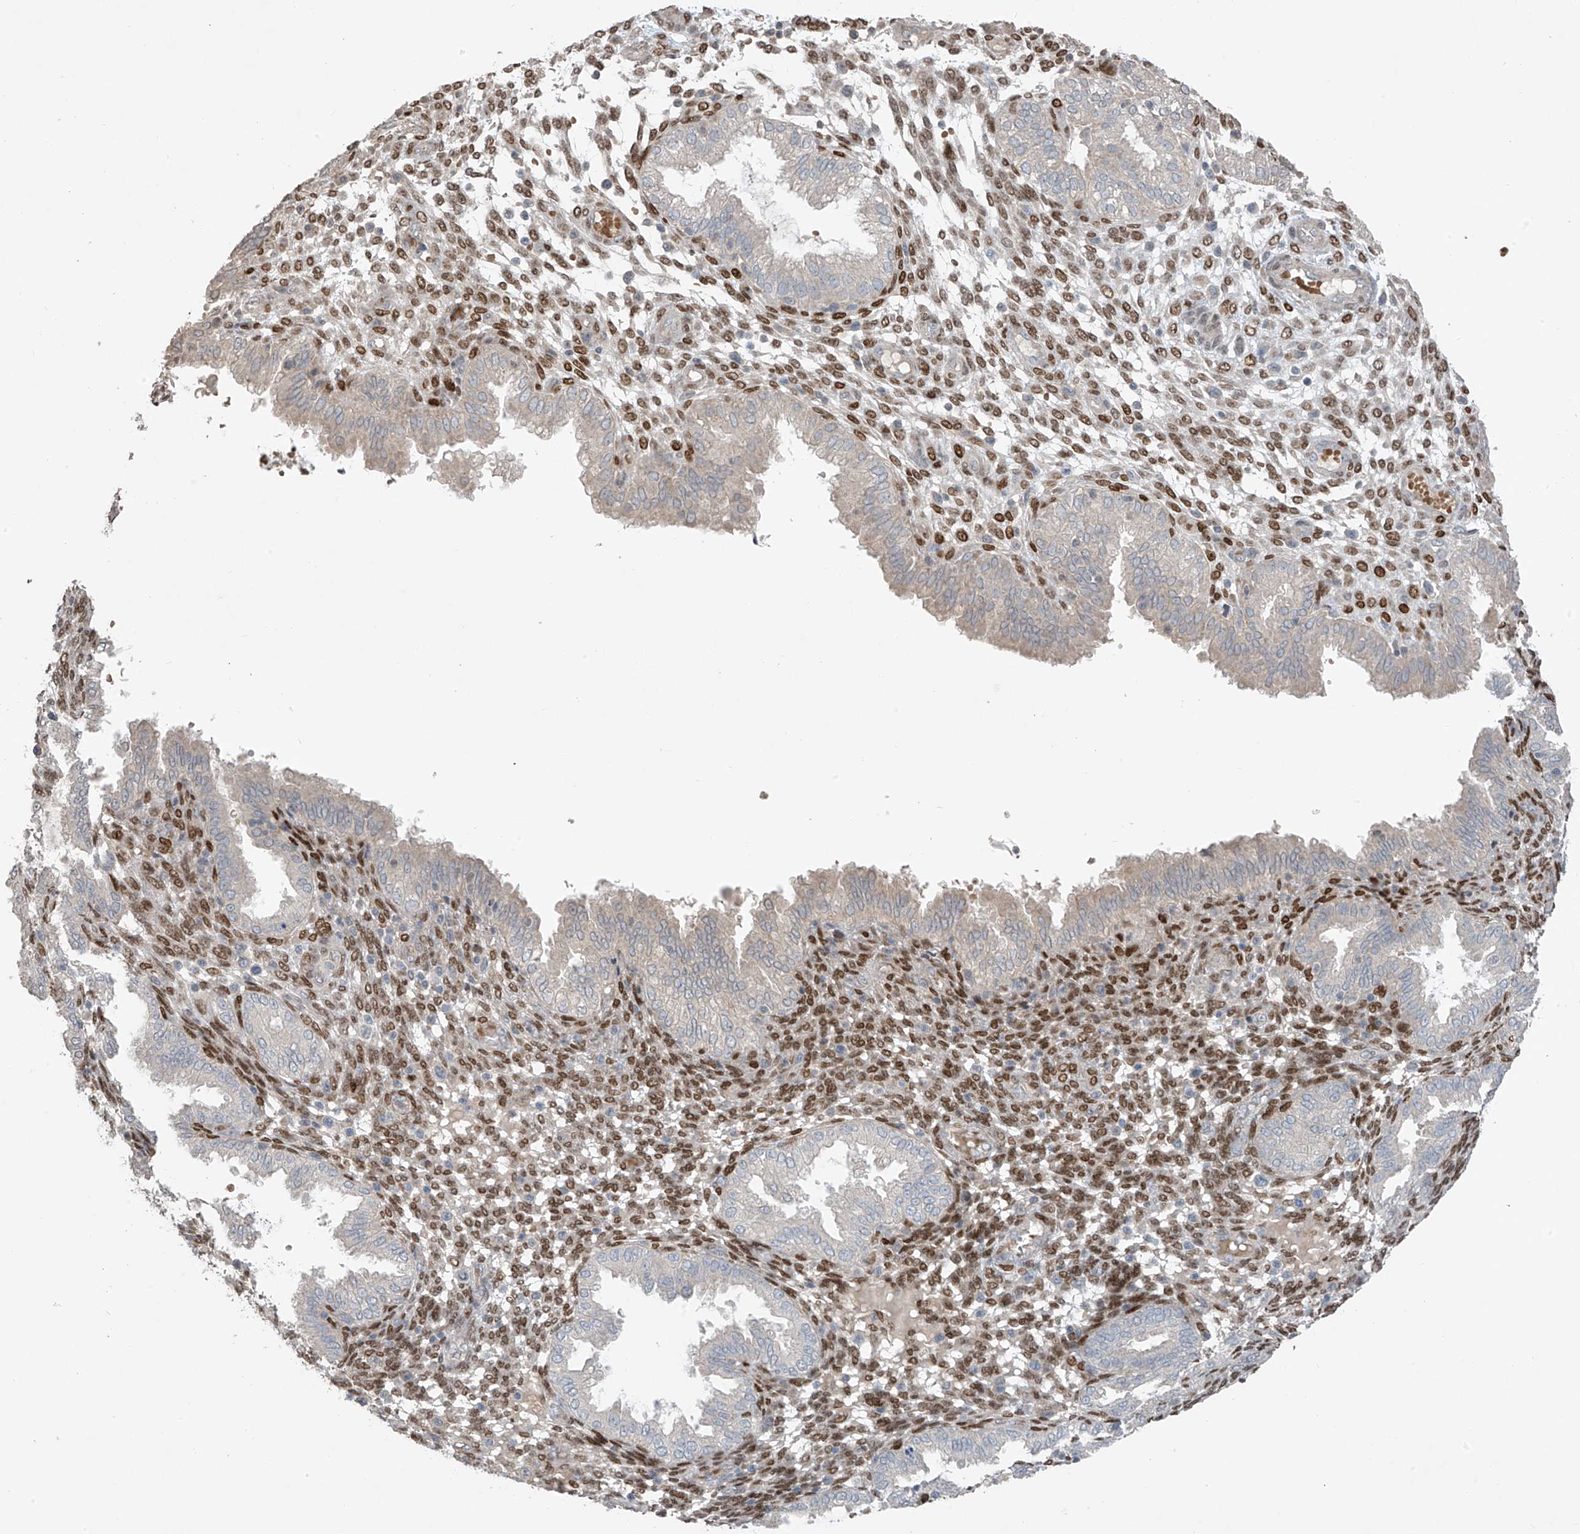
{"staining": {"intensity": "moderate", "quantity": ">75%", "location": "nuclear"}, "tissue": "endometrium", "cell_type": "Cells in endometrial stroma", "image_type": "normal", "snomed": [{"axis": "morphology", "description": "Normal tissue, NOS"}, {"axis": "topography", "description": "Endometrium"}], "caption": "Cells in endometrial stroma demonstrate medium levels of moderate nuclear staining in about >75% of cells in unremarkable human endometrium.", "gene": "HOXA11", "patient": {"sex": "female", "age": 33}}